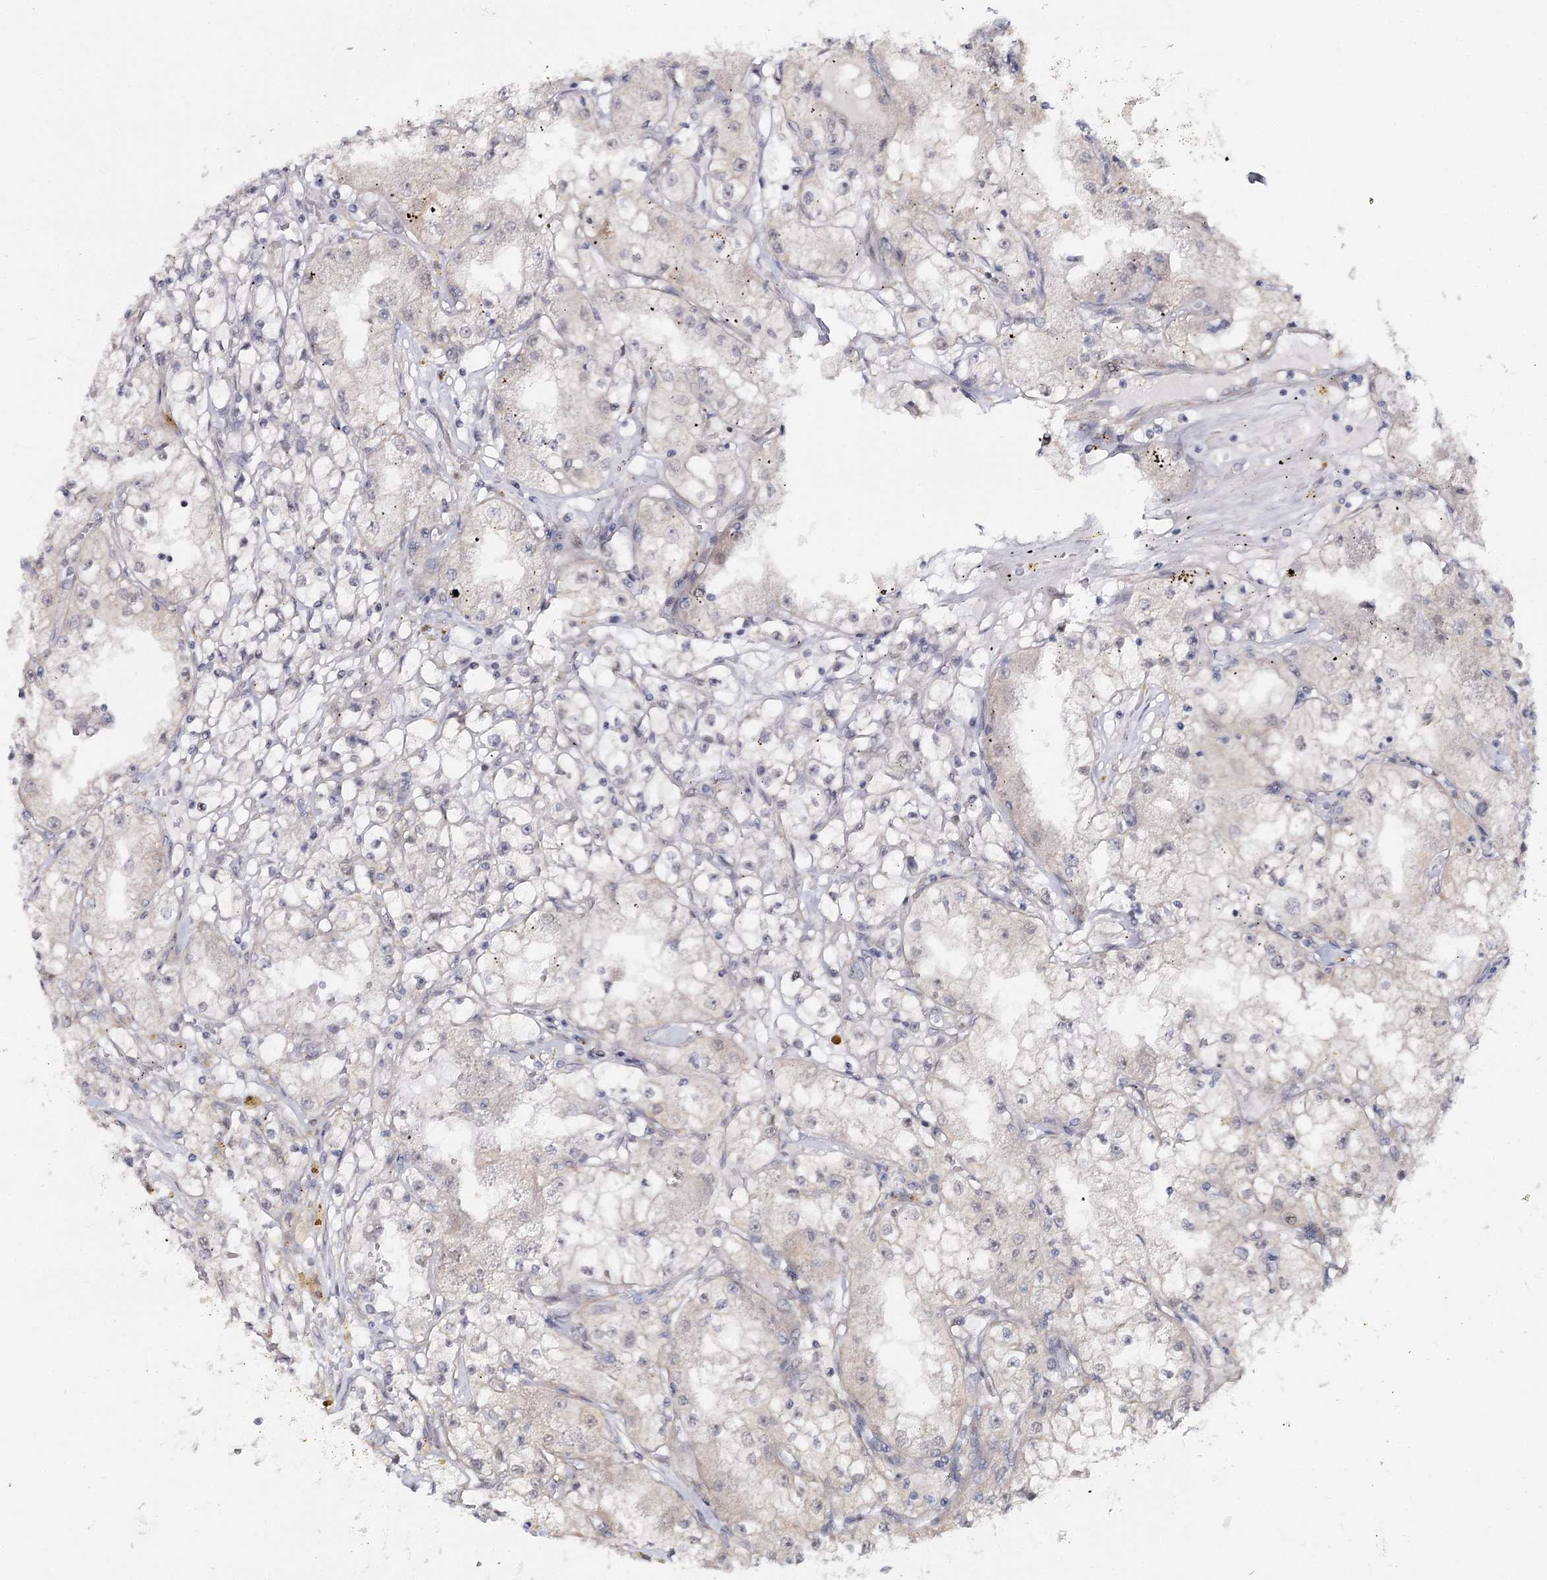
{"staining": {"intensity": "negative", "quantity": "none", "location": "none"}, "tissue": "renal cancer", "cell_type": "Tumor cells", "image_type": "cancer", "snomed": [{"axis": "morphology", "description": "Adenocarcinoma, NOS"}, {"axis": "topography", "description": "Kidney"}], "caption": "Tumor cells are negative for brown protein staining in adenocarcinoma (renal).", "gene": "TBC1D9B", "patient": {"sex": "male", "age": 56}}